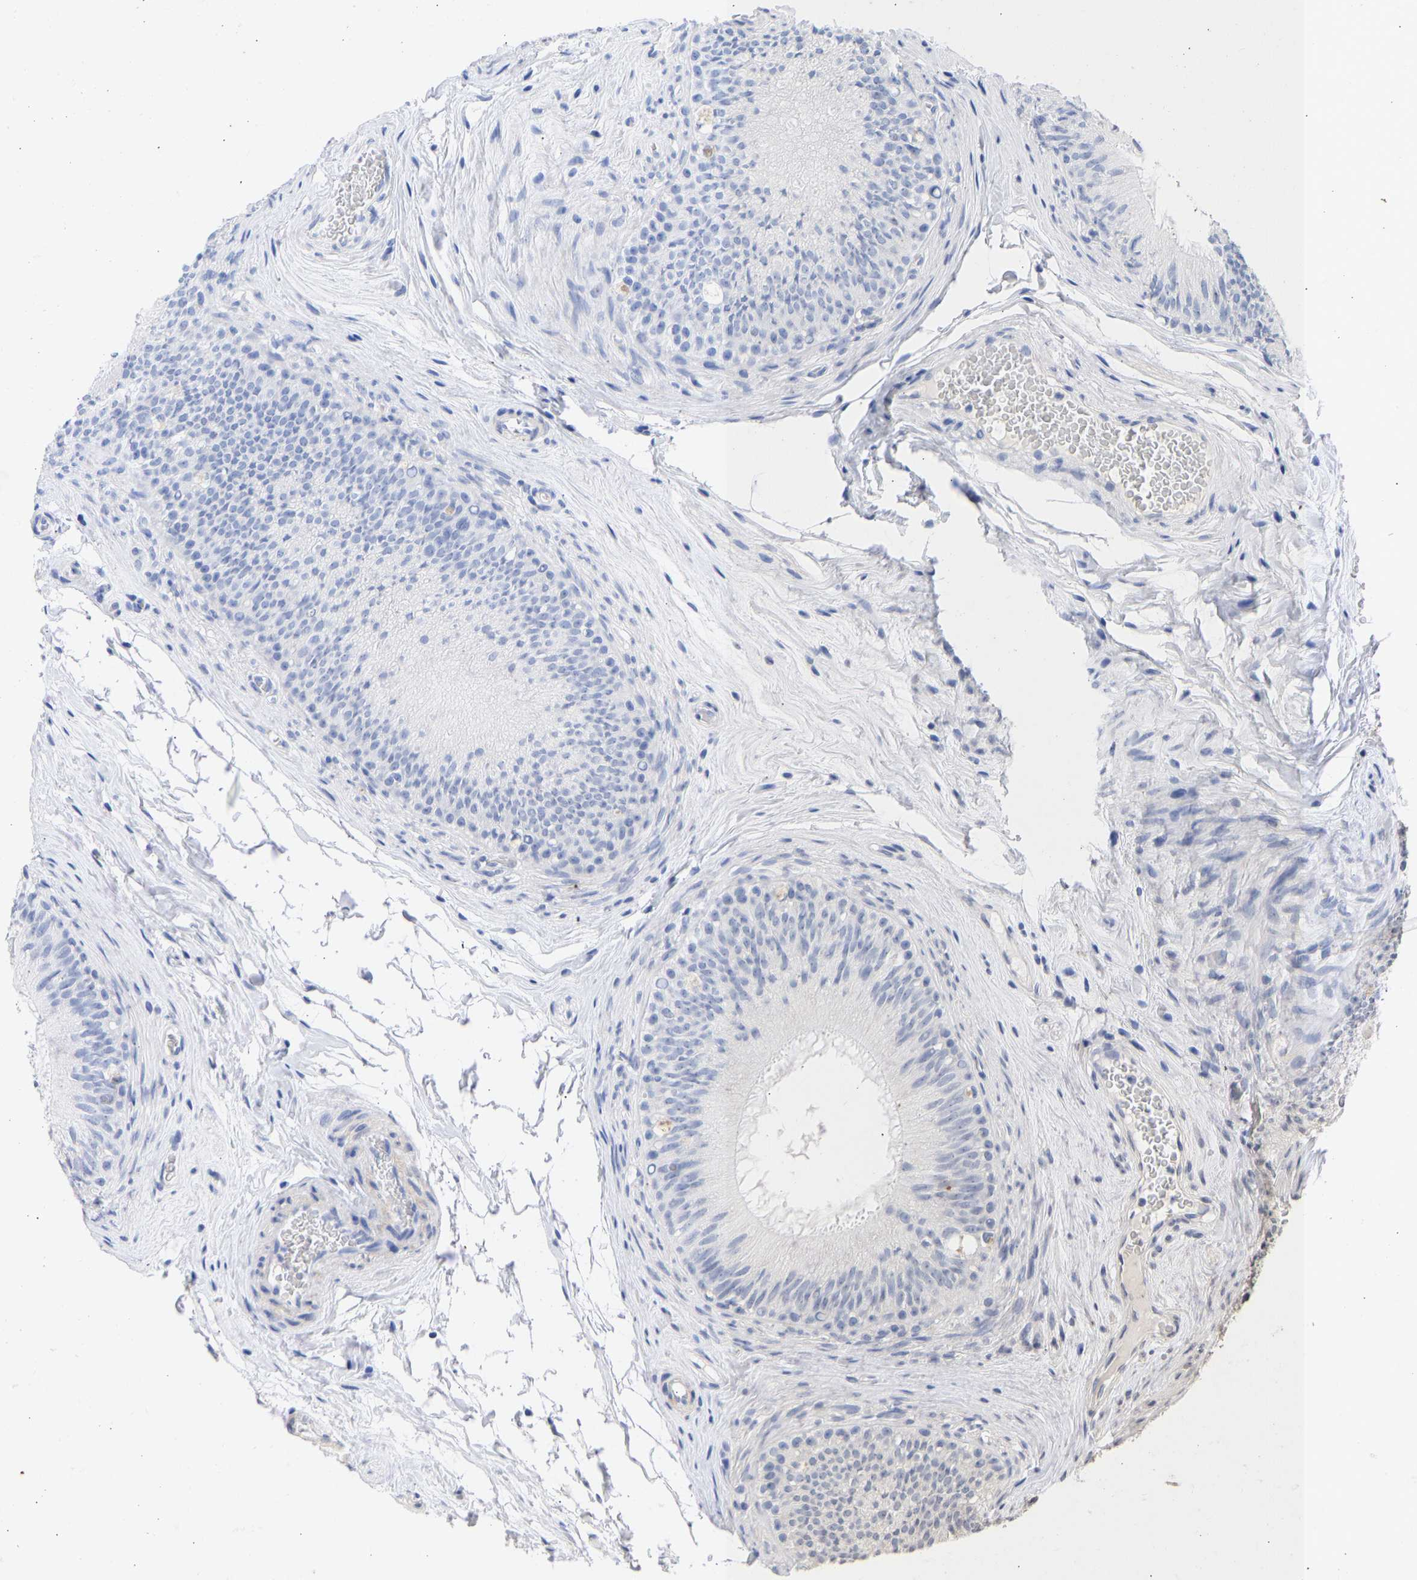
{"staining": {"intensity": "negative", "quantity": "none", "location": "none"}, "tissue": "epididymis", "cell_type": "Glandular cells", "image_type": "normal", "snomed": [{"axis": "morphology", "description": "Normal tissue, NOS"}, {"axis": "topography", "description": "Testis"}, {"axis": "topography", "description": "Epididymis"}], "caption": "The micrograph shows no significant positivity in glandular cells of epididymis.", "gene": "KRT1", "patient": {"sex": "male", "age": 36}}